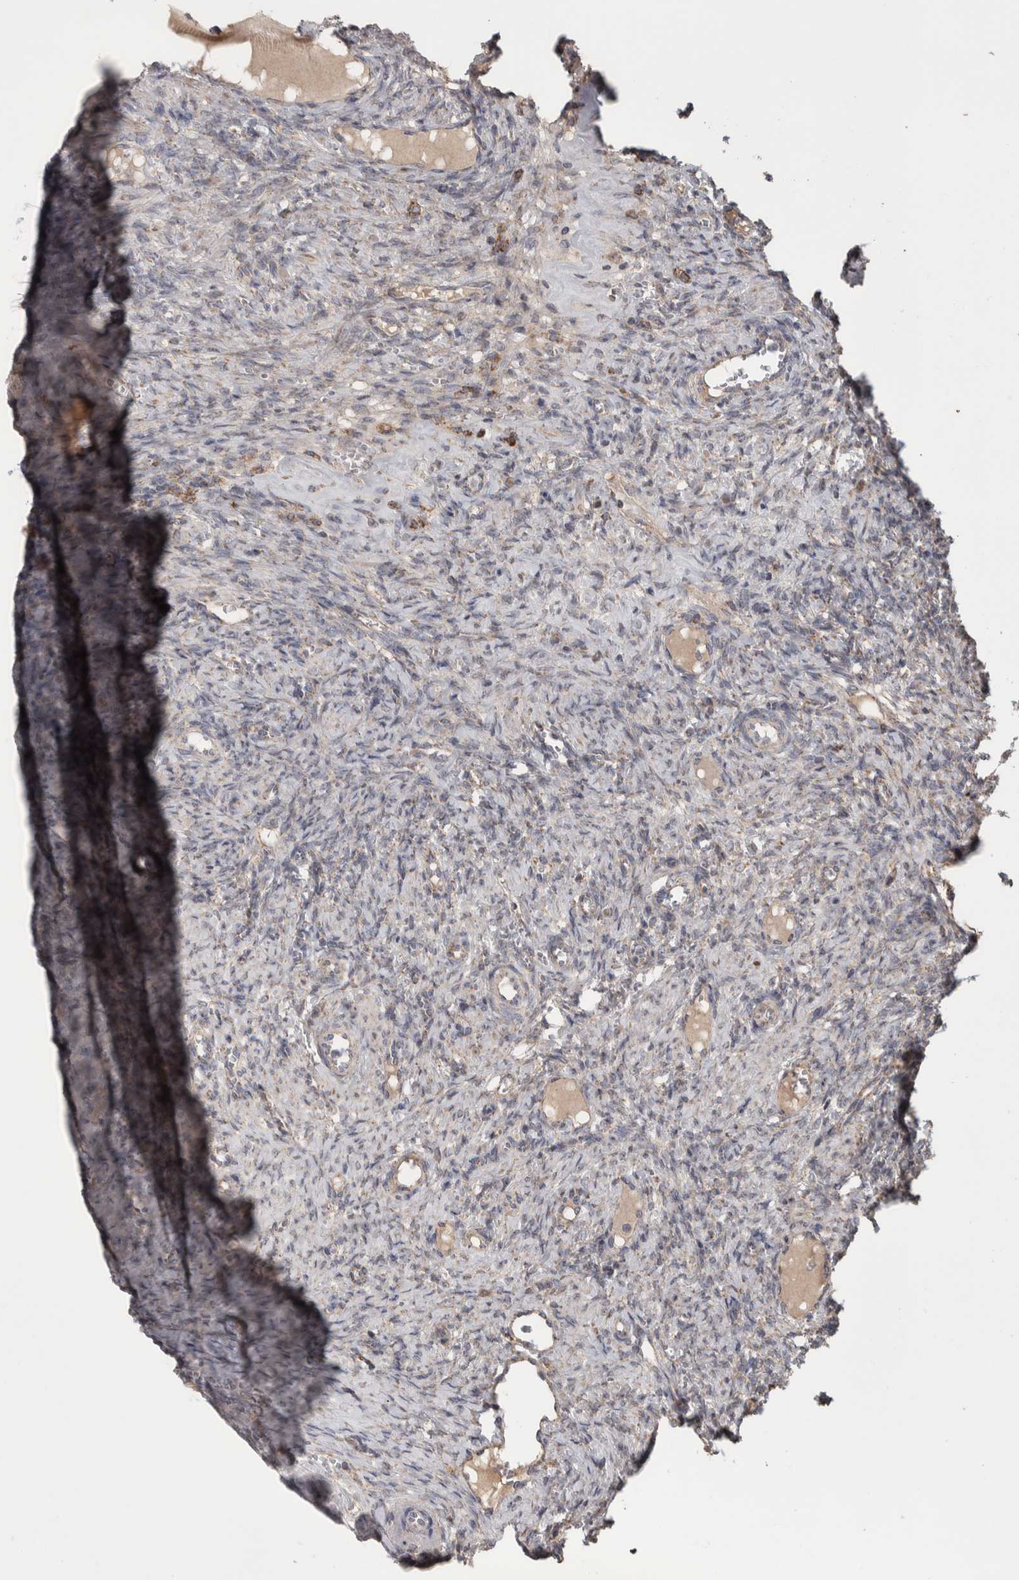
{"staining": {"intensity": "moderate", "quantity": ">75%", "location": "cytoplasmic/membranous"}, "tissue": "ovary", "cell_type": "Follicle cells", "image_type": "normal", "snomed": [{"axis": "morphology", "description": "Normal tissue, NOS"}, {"axis": "topography", "description": "Ovary"}], "caption": "Protein staining of normal ovary exhibits moderate cytoplasmic/membranous staining in approximately >75% of follicle cells. Nuclei are stained in blue.", "gene": "SCO1", "patient": {"sex": "female", "age": 41}}